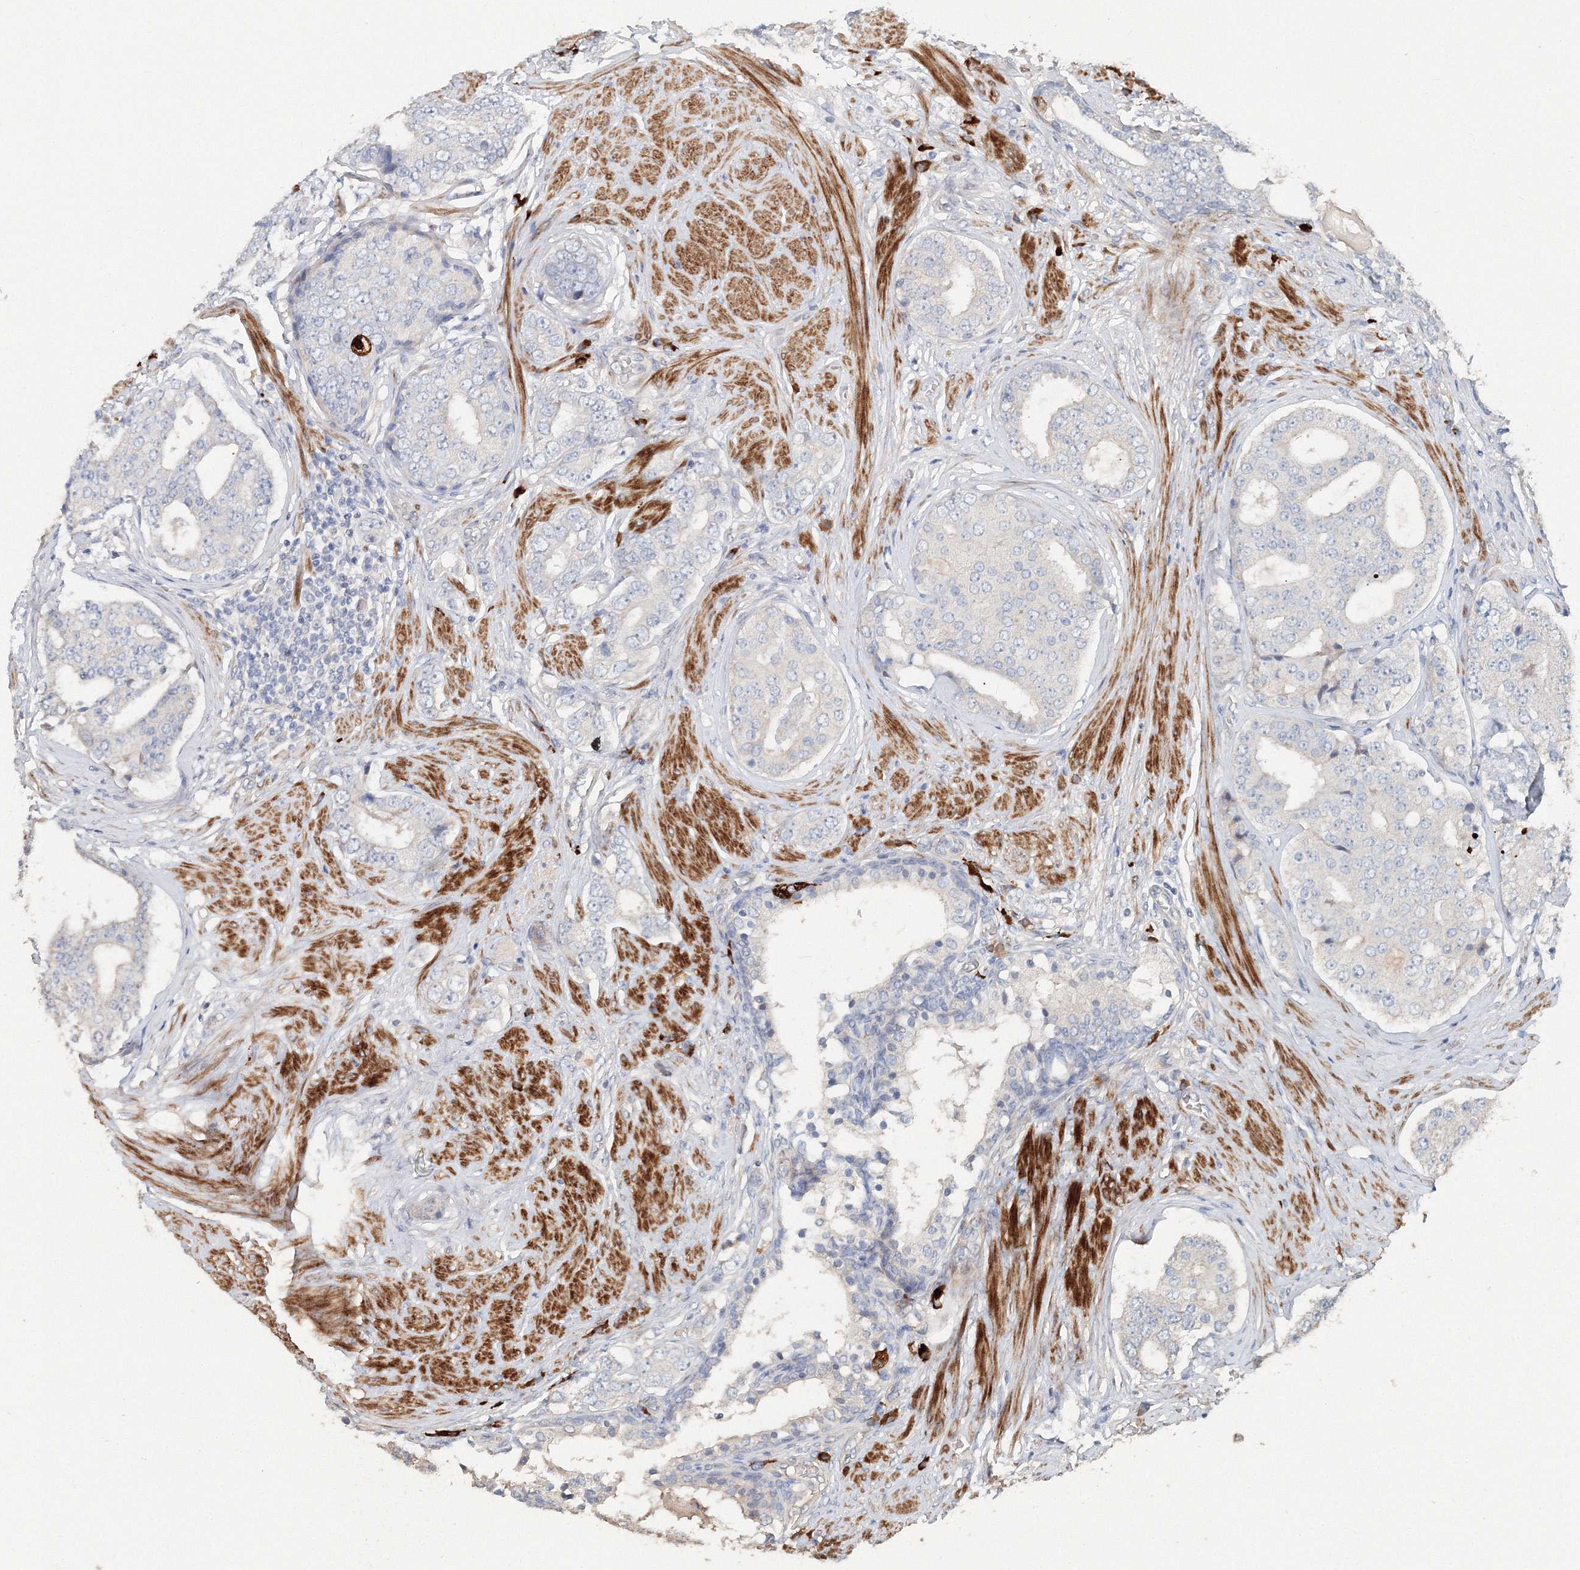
{"staining": {"intensity": "negative", "quantity": "none", "location": "none"}, "tissue": "prostate cancer", "cell_type": "Tumor cells", "image_type": "cancer", "snomed": [{"axis": "morphology", "description": "Adenocarcinoma, High grade"}, {"axis": "topography", "description": "Prostate"}], "caption": "Immunohistochemistry (IHC) of human prostate cancer exhibits no expression in tumor cells.", "gene": "NALF2", "patient": {"sex": "male", "age": 56}}